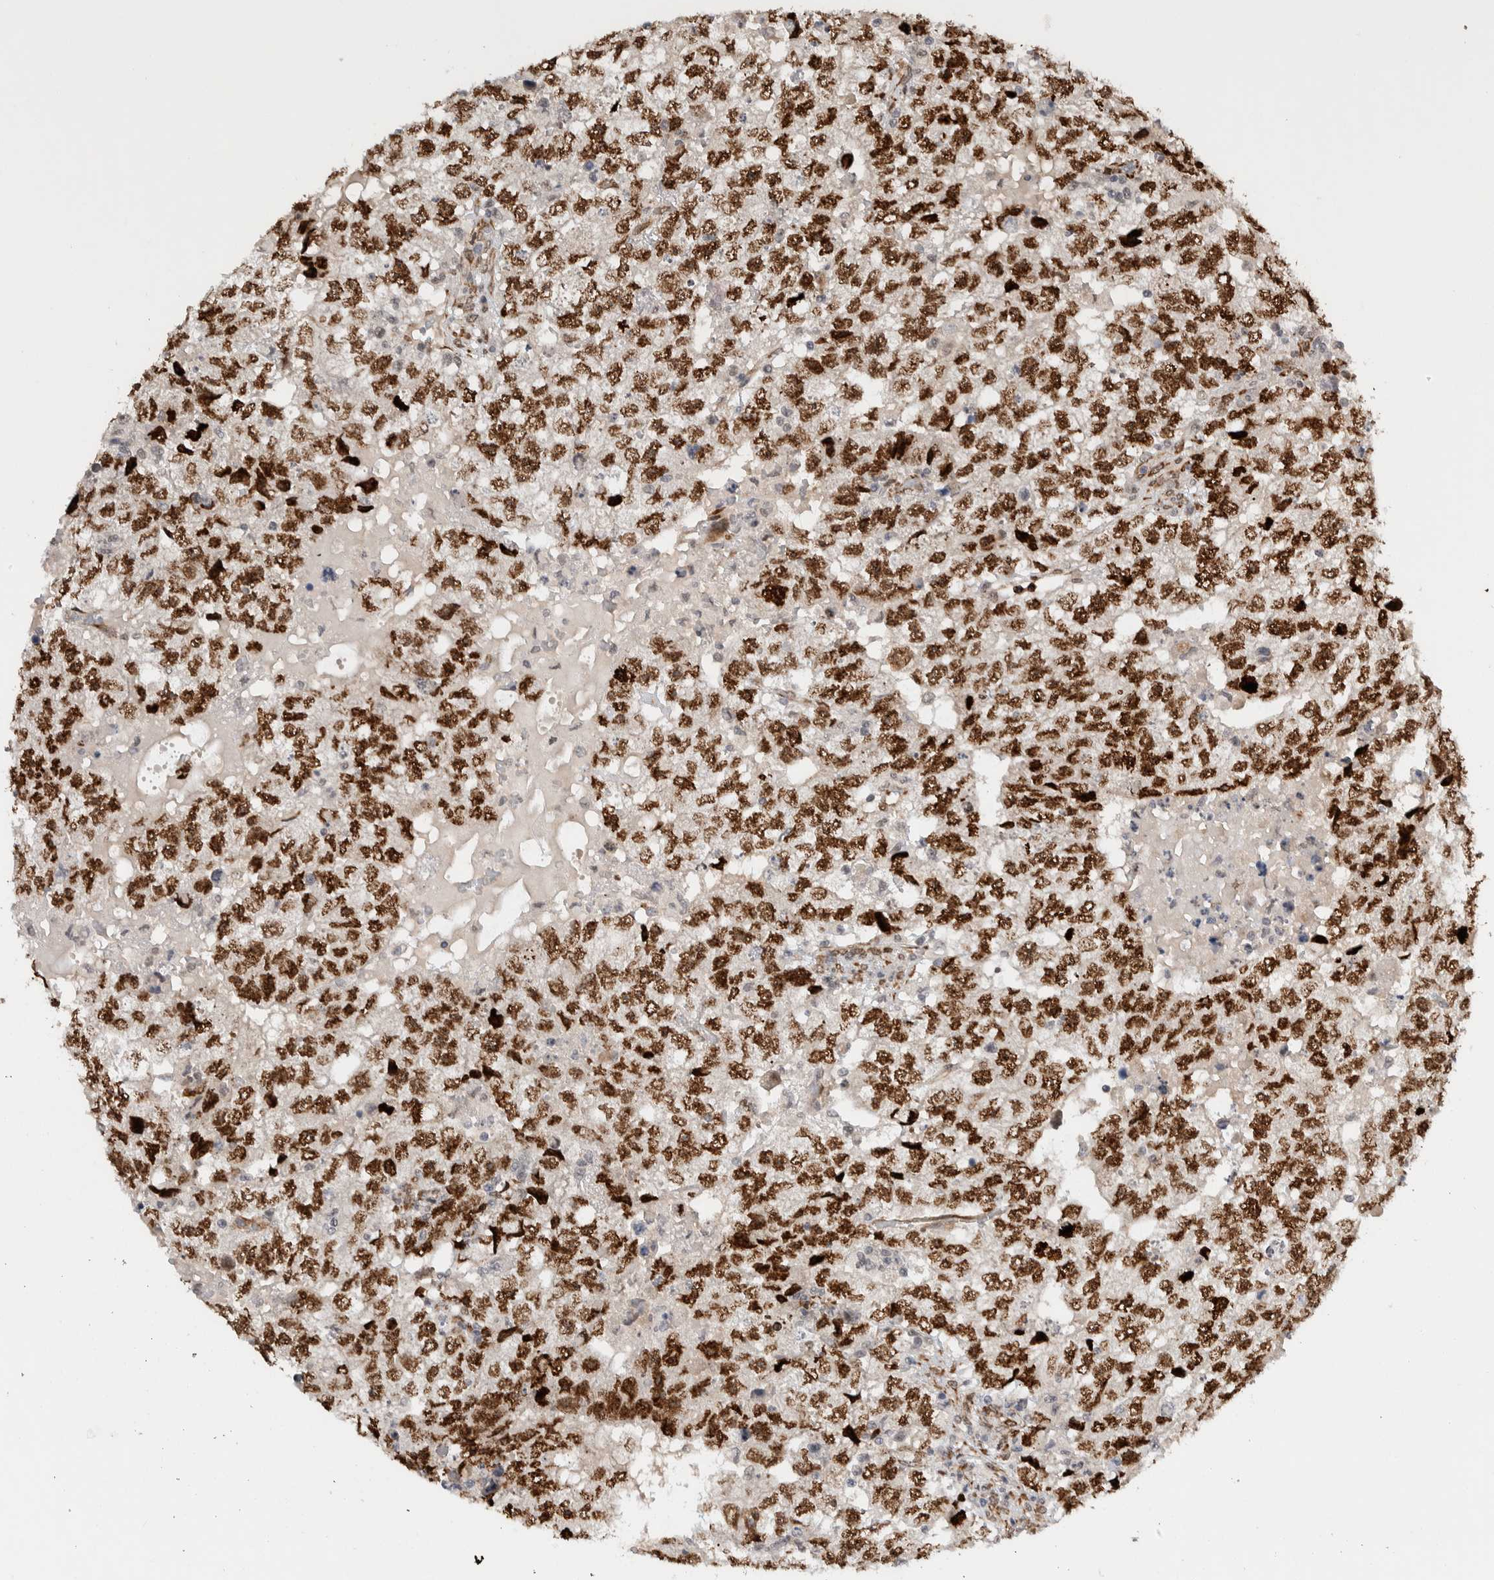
{"staining": {"intensity": "strong", "quantity": ">75%", "location": "cytoplasmic/membranous,nuclear"}, "tissue": "testis cancer", "cell_type": "Tumor cells", "image_type": "cancer", "snomed": [{"axis": "morphology", "description": "Carcinoma, Embryonal, NOS"}, {"axis": "topography", "description": "Testis"}], "caption": "This histopathology image demonstrates embryonal carcinoma (testis) stained with immunohistochemistry to label a protein in brown. The cytoplasmic/membranous and nuclear of tumor cells show strong positivity for the protein. Nuclei are counter-stained blue.", "gene": "TNRC18", "patient": {"sex": "male", "age": 36}}